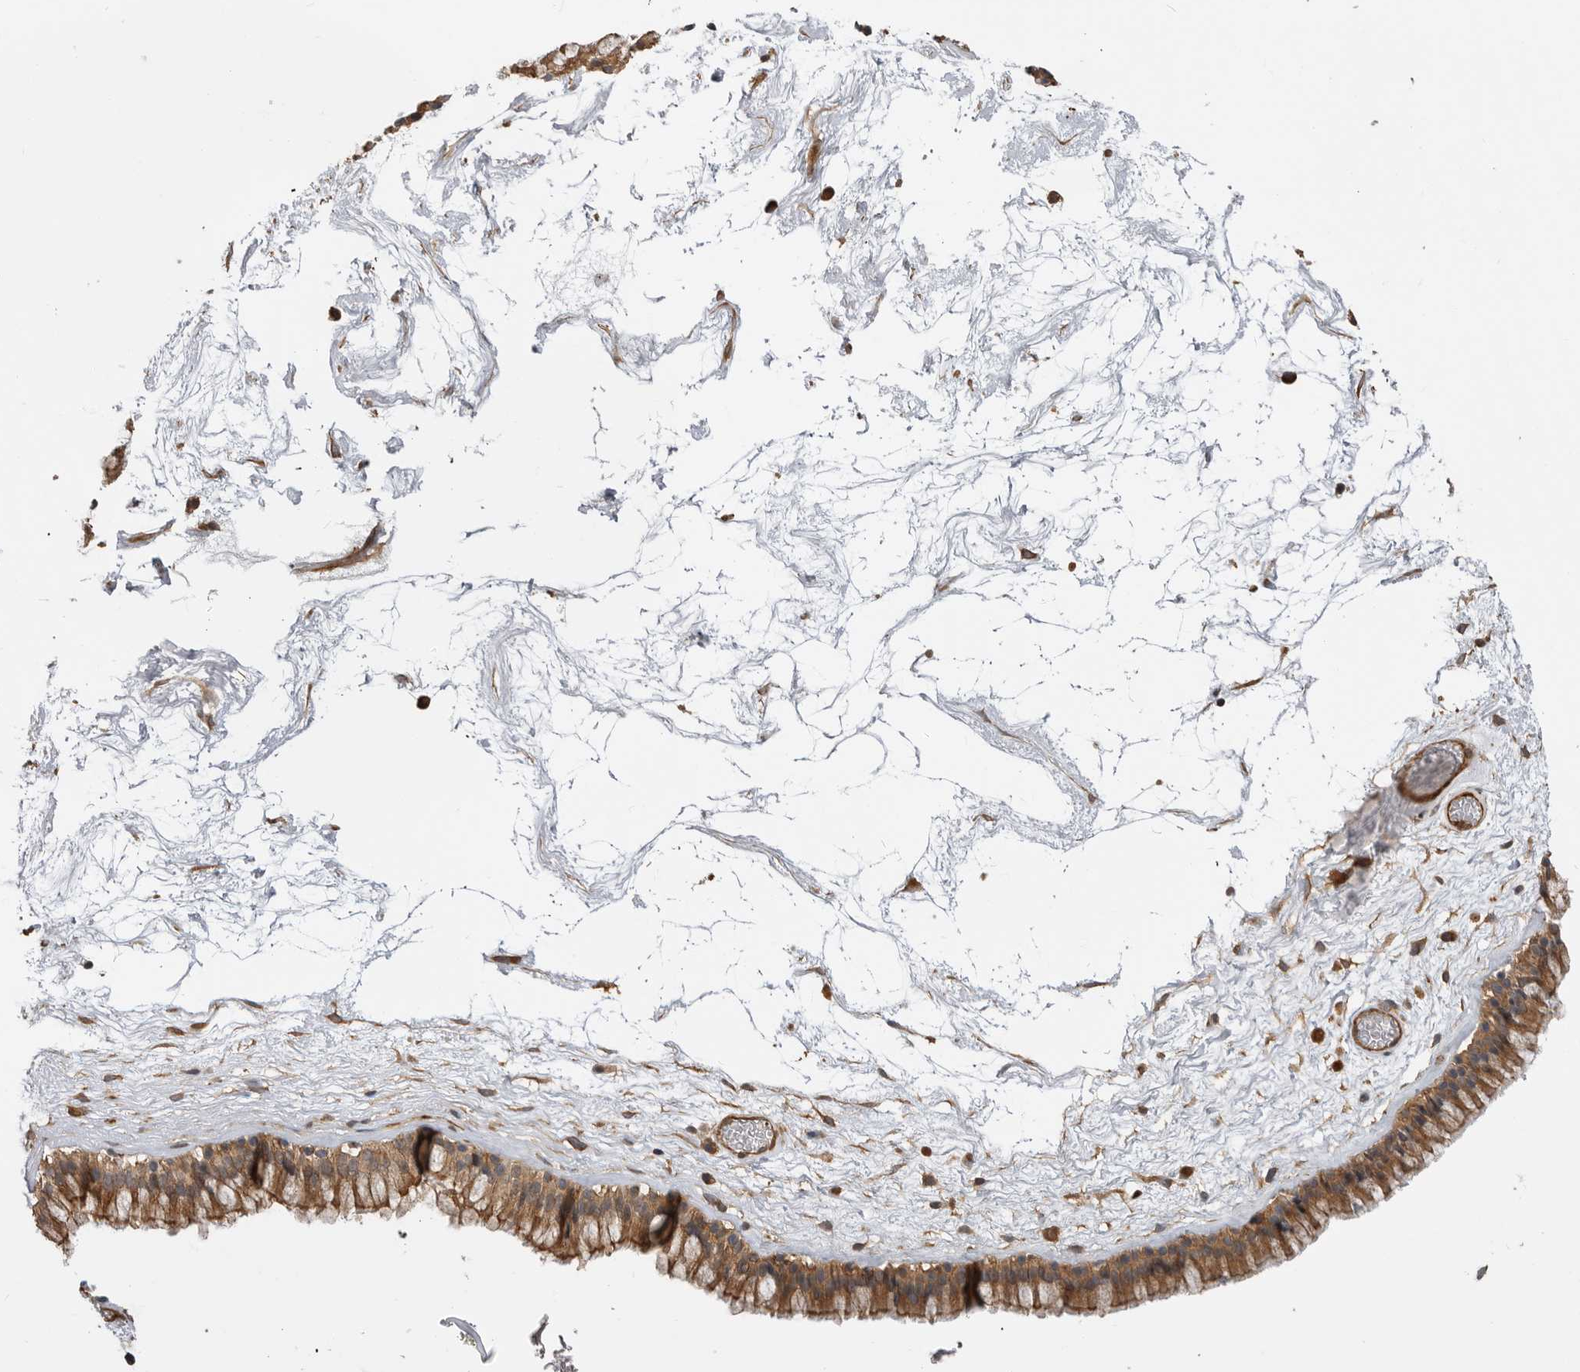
{"staining": {"intensity": "moderate", "quantity": ">75%", "location": "cytoplasmic/membranous"}, "tissue": "nasopharynx", "cell_type": "Respiratory epithelial cells", "image_type": "normal", "snomed": [{"axis": "morphology", "description": "Normal tissue, NOS"}, {"axis": "morphology", "description": "Inflammation, NOS"}, {"axis": "topography", "description": "Nasopharynx"}], "caption": "IHC (DAB) staining of unremarkable nasopharynx shows moderate cytoplasmic/membranous protein expression in about >75% of respiratory epithelial cells.", "gene": "TRIM56", "patient": {"sex": "male", "age": 48}}